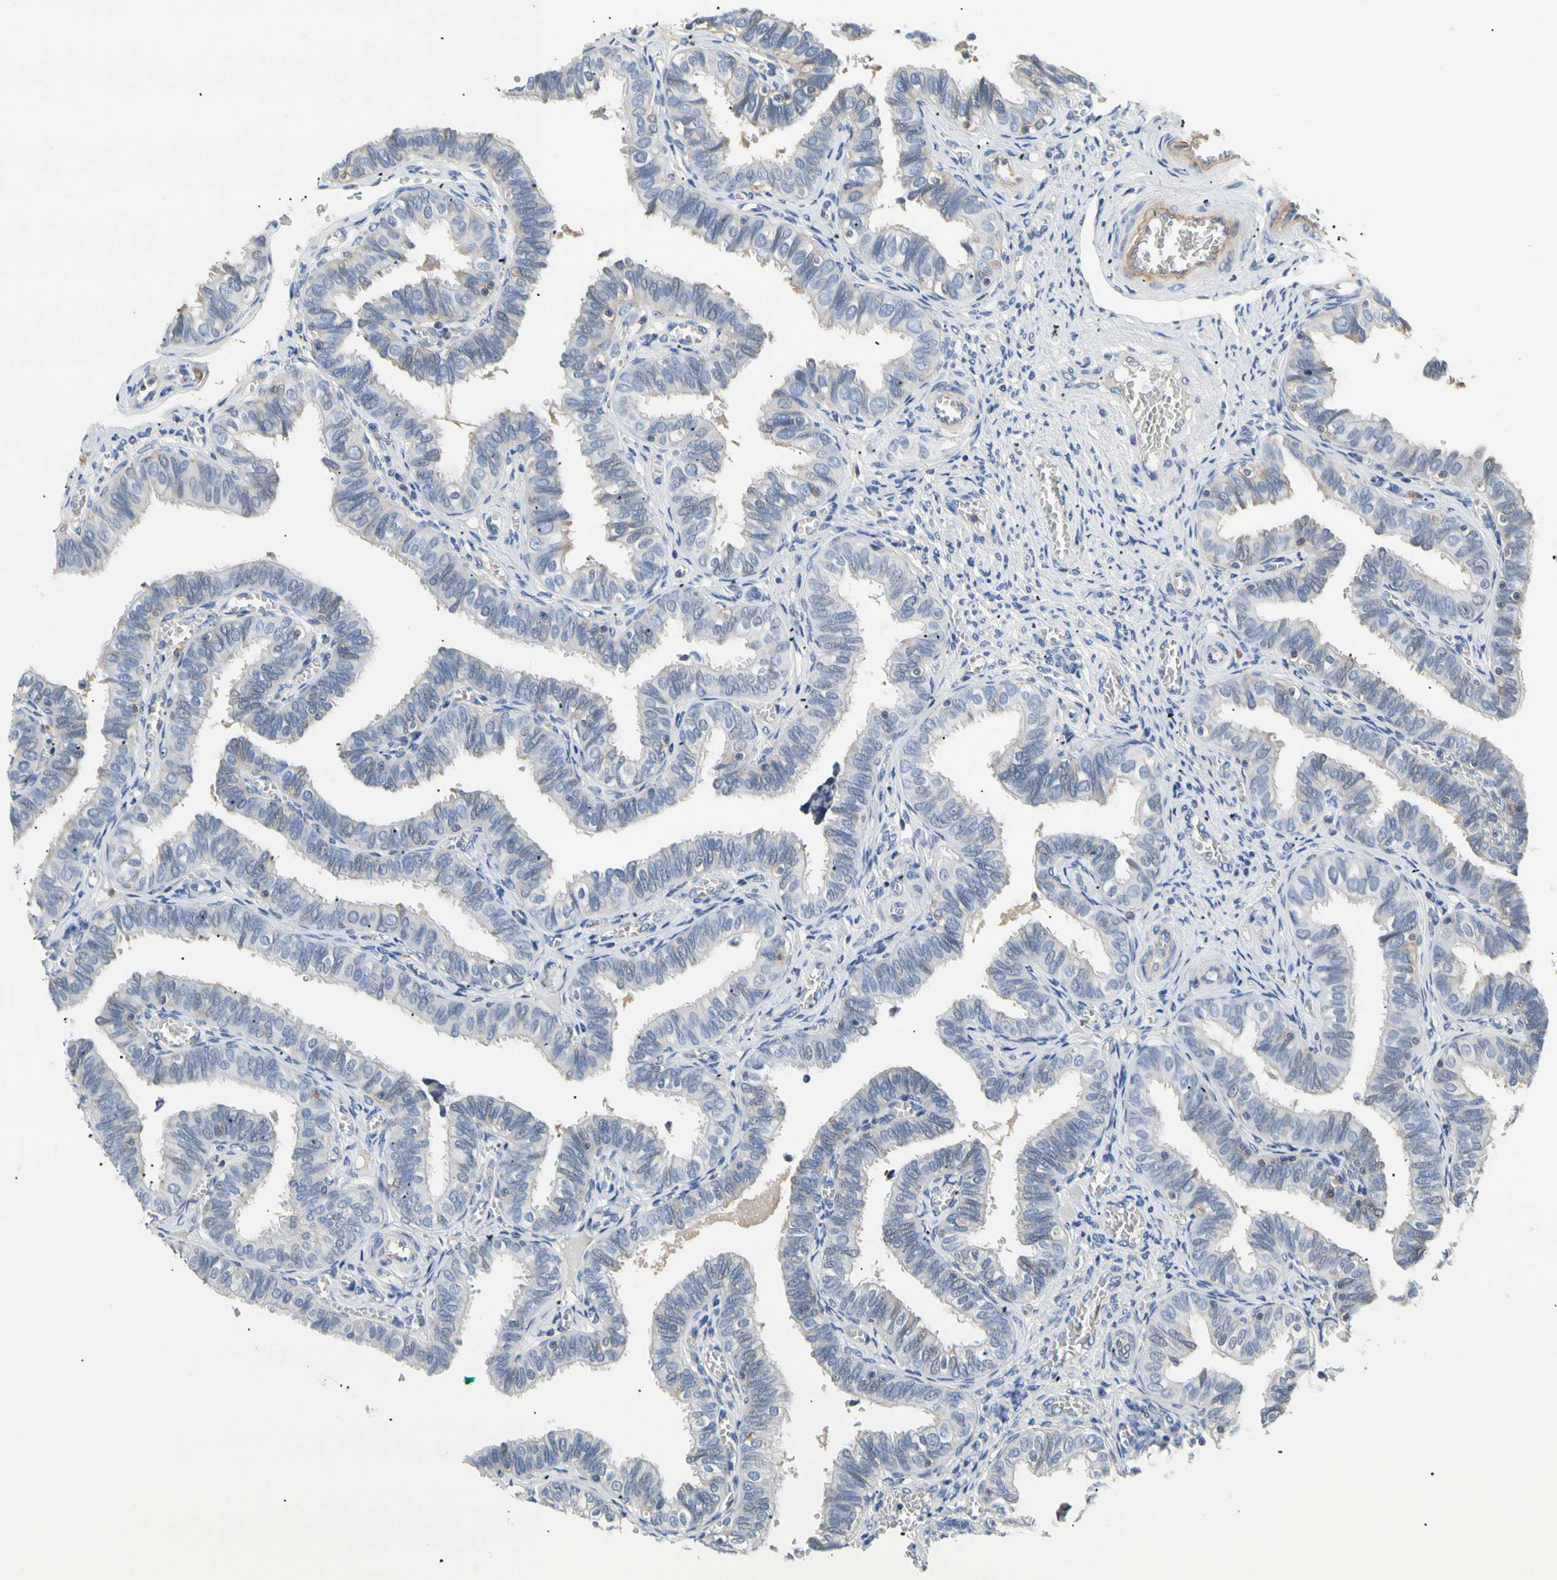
{"staining": {"intensity": "negative", "quantity": "none", "location": "none"}, "tissue": "fallopian tube", "cell_type": "Glandular cells", "image_type": "normal", "snomed": [{"axis": "morphology", "description": "Normal tissue, NOS"}, {"axis": "topography", "description": "Fallopian tube"}], "caption": "Immunohistochemical staining of benign human fallopian tube demonstrates no significant expression in glandular cells.", "gene": "TNFRSF18", "patient": {"sex": "female", "age": 46}}